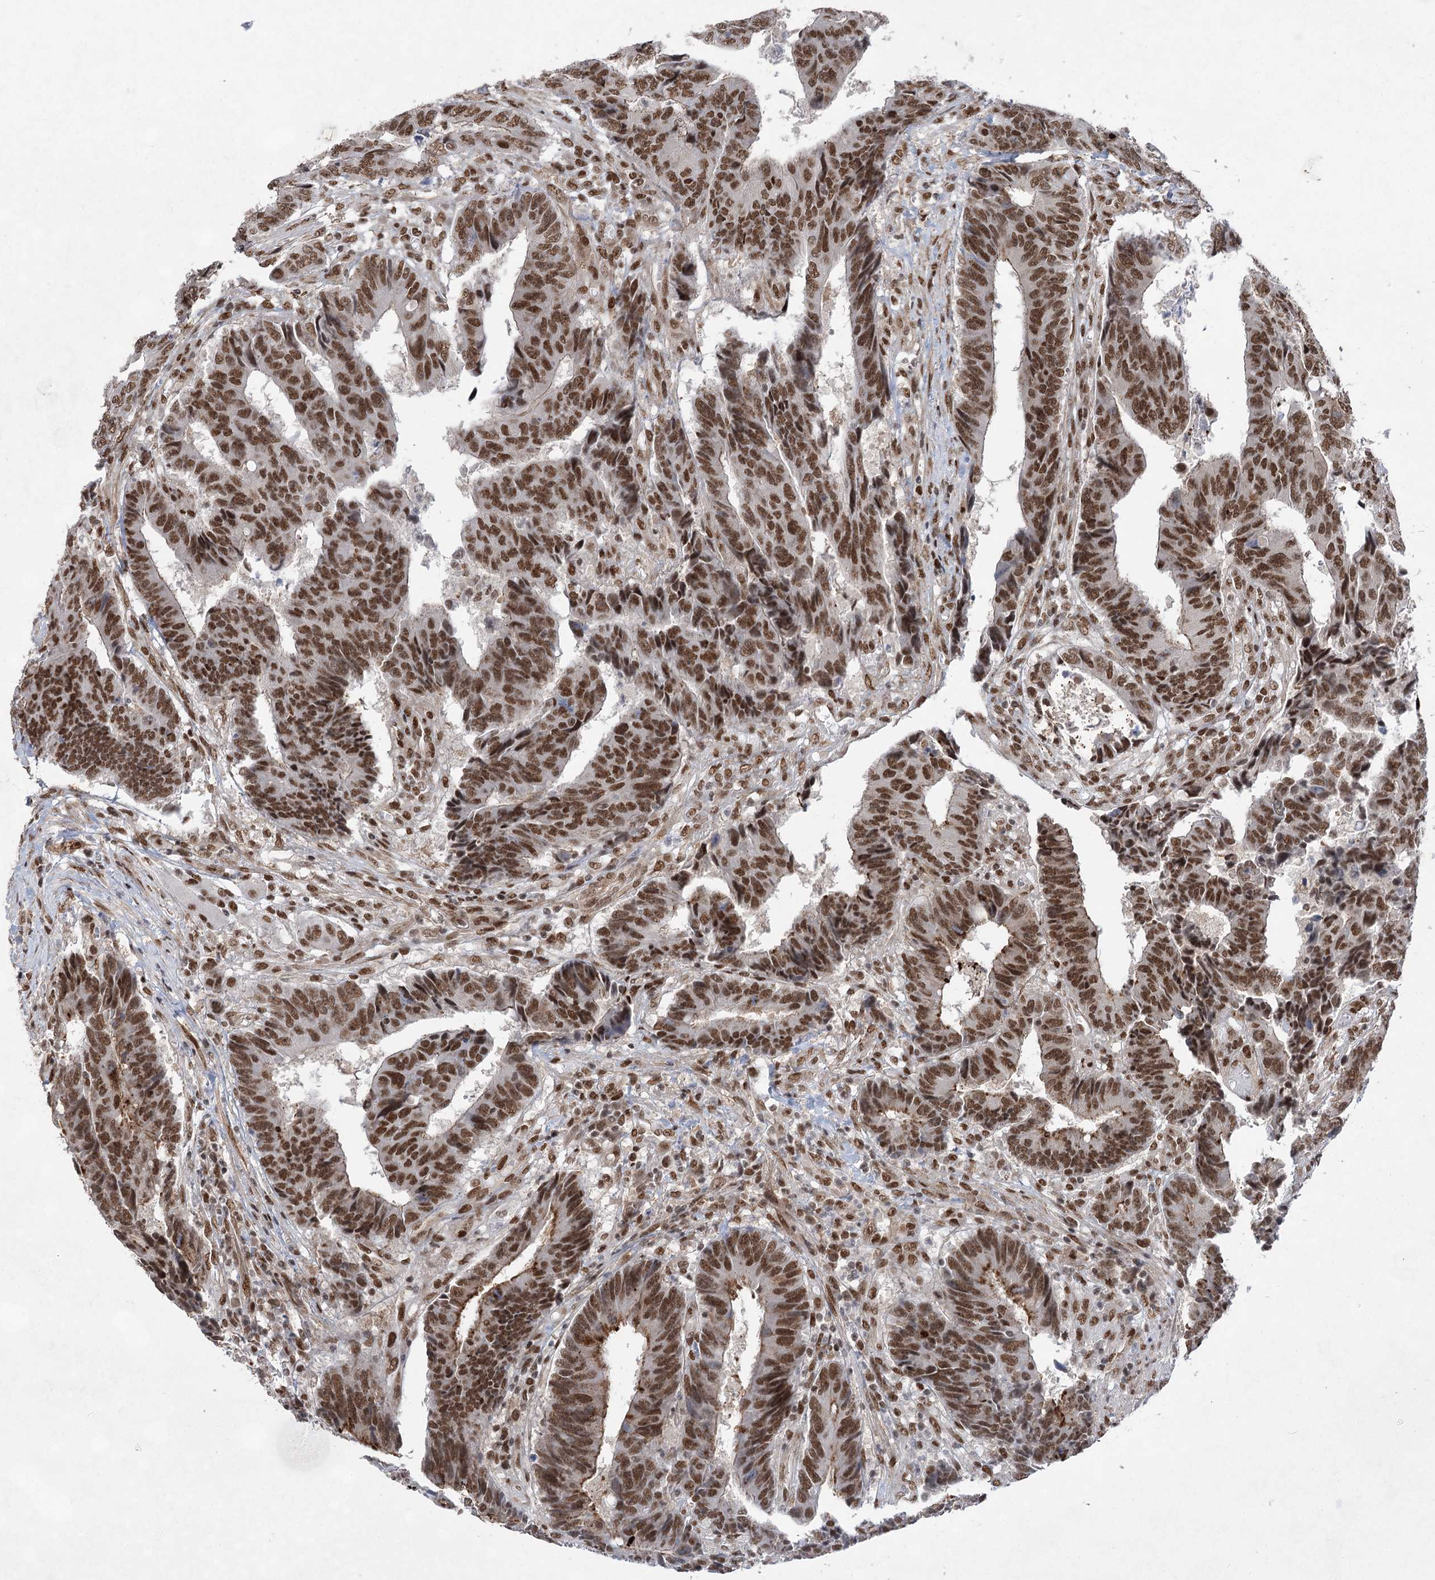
{"staining": {"intensity": "strong", "quantity": ">75%", "location": "nuclear"}, "tissue": "colorectal cancer", "cell_type": "Tumor cells", "image_type": "cancer", "snomed": [{"axis": "morphology", "description": "Adenocarcinoma, NOS"}, {"axis": "topography", "description": "Rectum"}], "caption": "Immunohistochemistry (DAB (3,3'-diaminobenzidine)) staining of colorectal cancer (adenocarcinoma) exhibits strong nuclear protein staining in approximately >75% of tumor cells.", "gene": "ZCCHC8", "patient": {"sex": "male", "age": 84}}